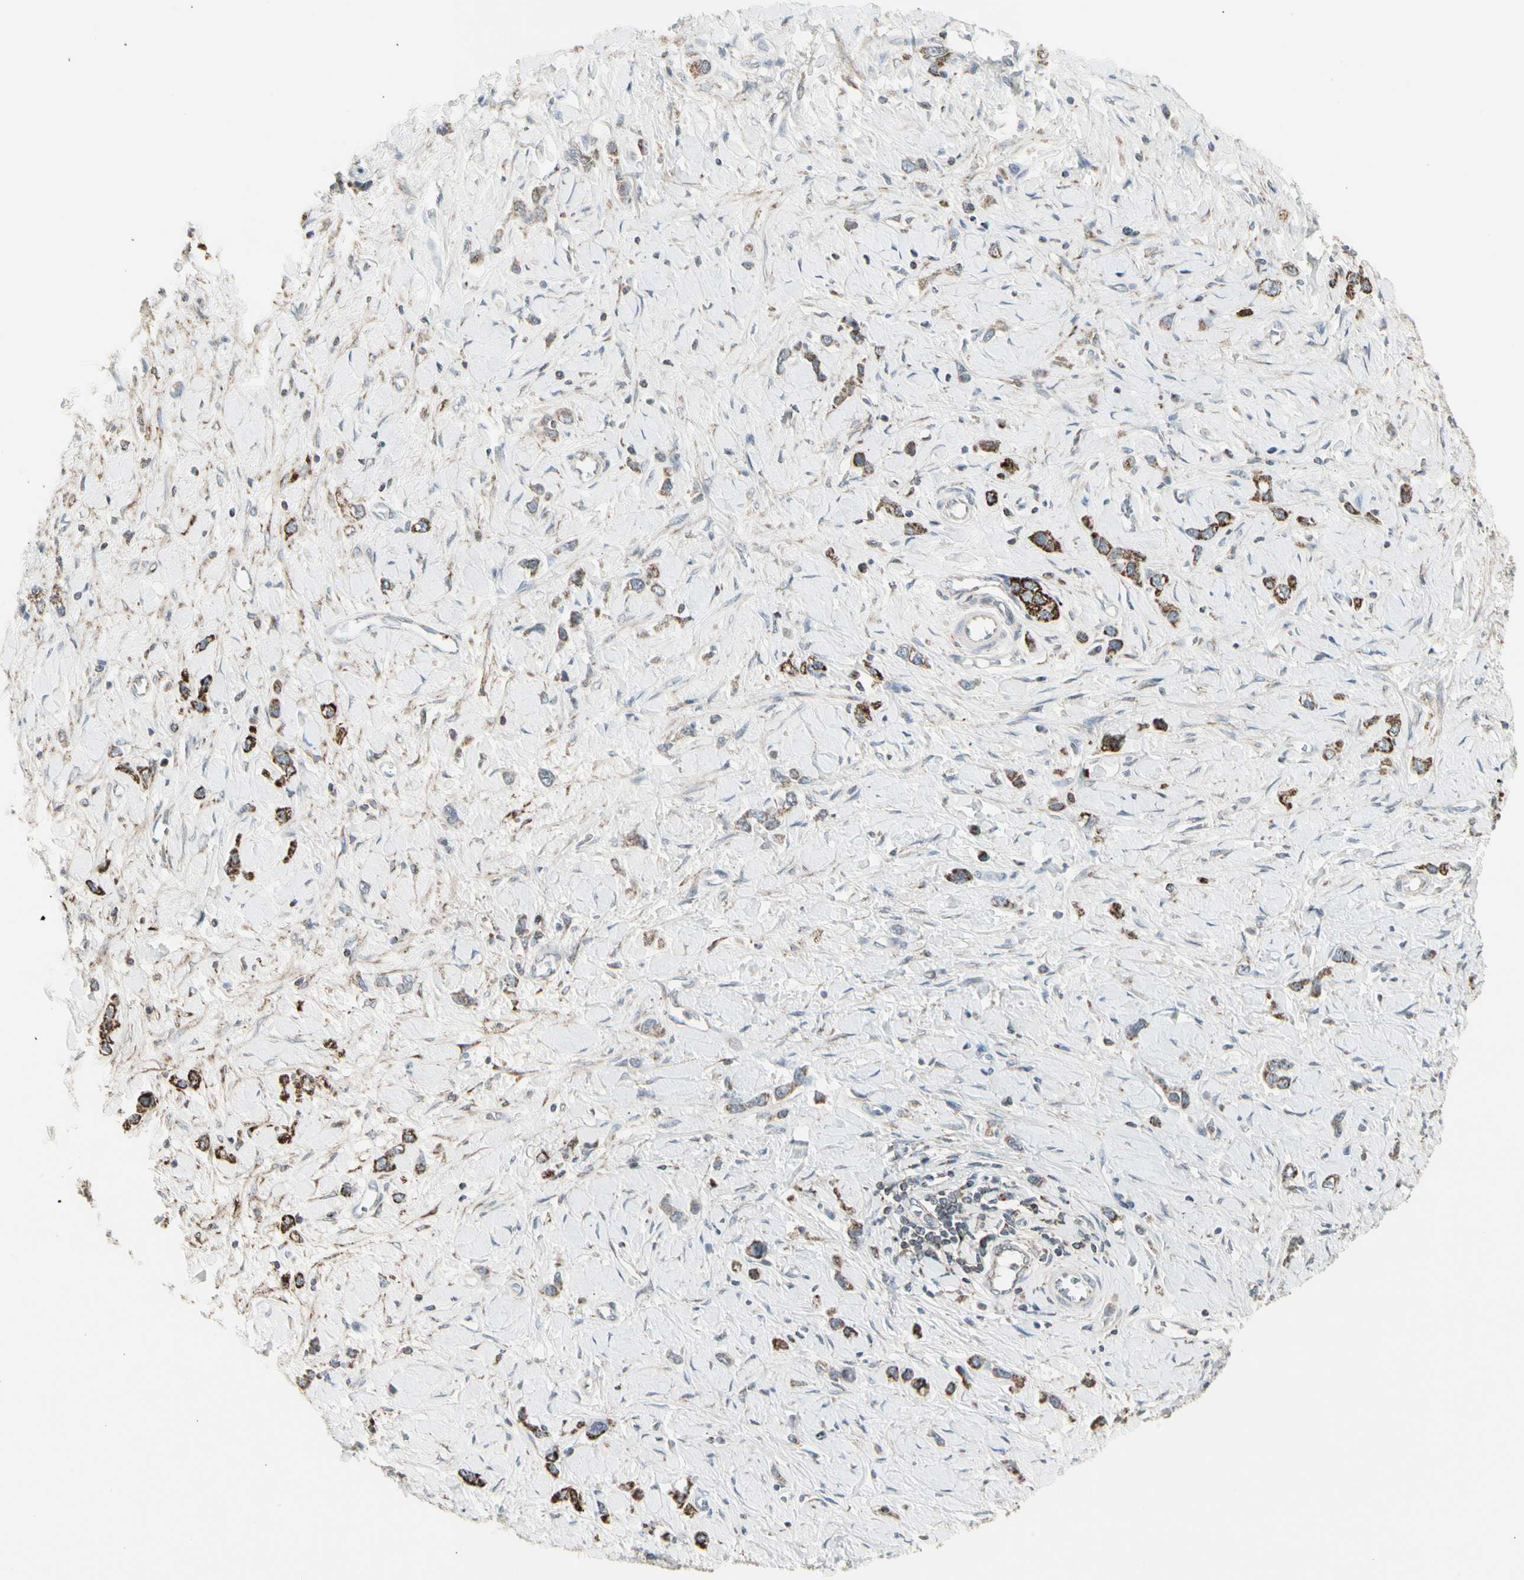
{"staining": {"intensity": "strong", "quantity": ">75%", "location": "cytoplasmic/membranous"}, "tissue": "stomach cancer", "cell_type": "Tumor cells", "image_type": "cancer", "snomed": [{"axis": "morphology", "description": "Normal tissue, NOS"}, {"axis": "morphology", "description": "Adenocarcinoma, NOS"}, {"axis": "topography", "description": "Stomach, upper"}, {"axis": "topography", "description": "Stomach"}], "caption": "IHC (DAB) staining of stomach cancer (adenocarcinoma) displays strong cytoplasmic/membranous protein expression in approximately >75% of tumor cells. Using DAB (brown) and hematoxylin (blue) stains, captured at high magnification using brightfield microscopy.", "gene": "TMEM176A", "patient": {"sex": "female", "age": 65}}